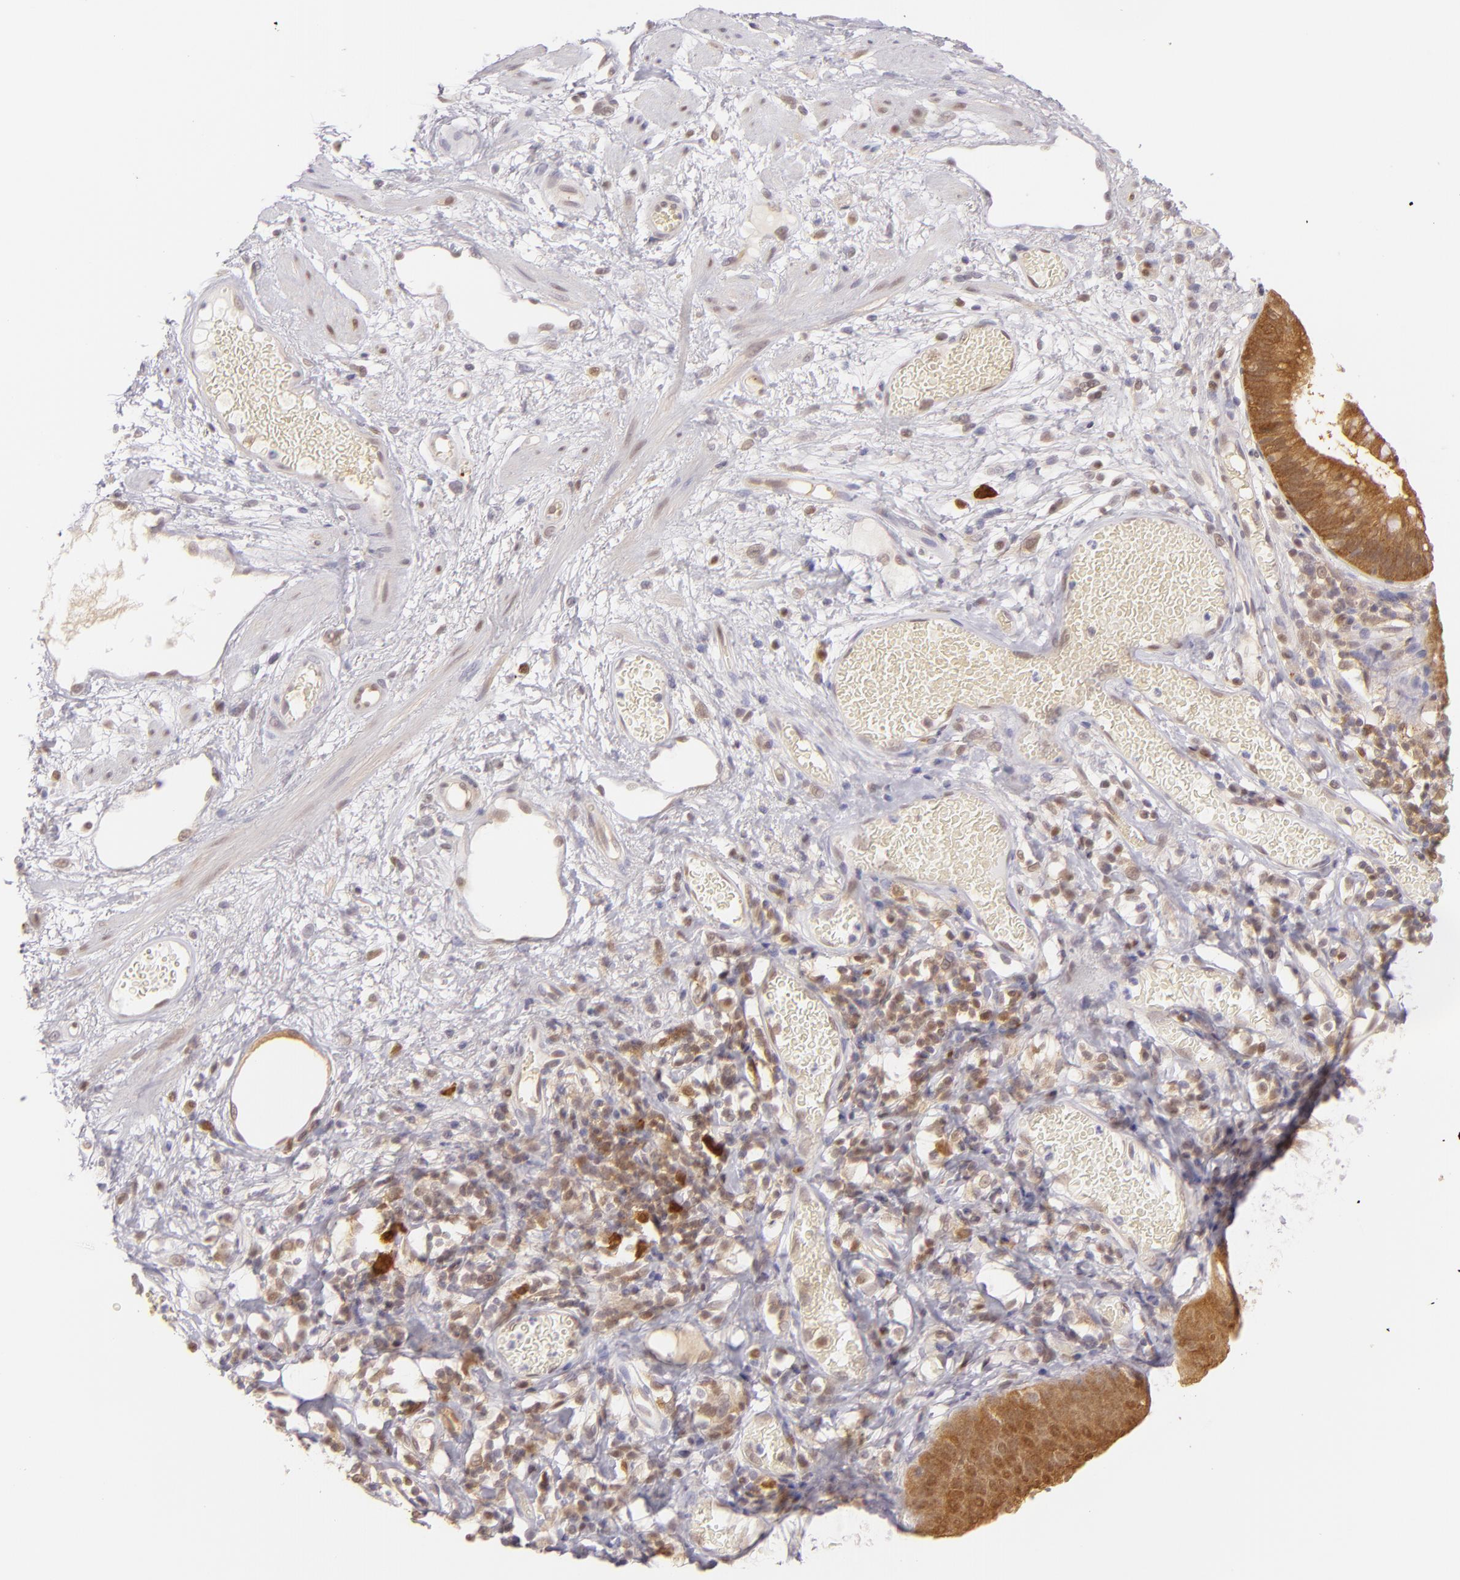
{"staining": {"intensity": "strong", "quantity": ">75%", "location": "cytoplasmic/membranous,nuclear"}, "tissue": "skin", "cell_type": "Epidermal cells", "image_type": "normal", "snomed": [{"axis": "morphology", "description": "Normal tissue, NOS"}, {"axis": "morphology", "description": "Hemorrhoids"}, {"axis": "morphology", "description": "Inflammation, NOS"}, {"axis": "topography", "description": "Anal"}], "caption": "Immunohistochemical staining of benign human skin displays strong cytoplasmic/membranous,nuclear protein expression in approximately >75% of epidermal cells.", "gene": "HSPH1", "patient": {"sex": "male", "age": 60}}